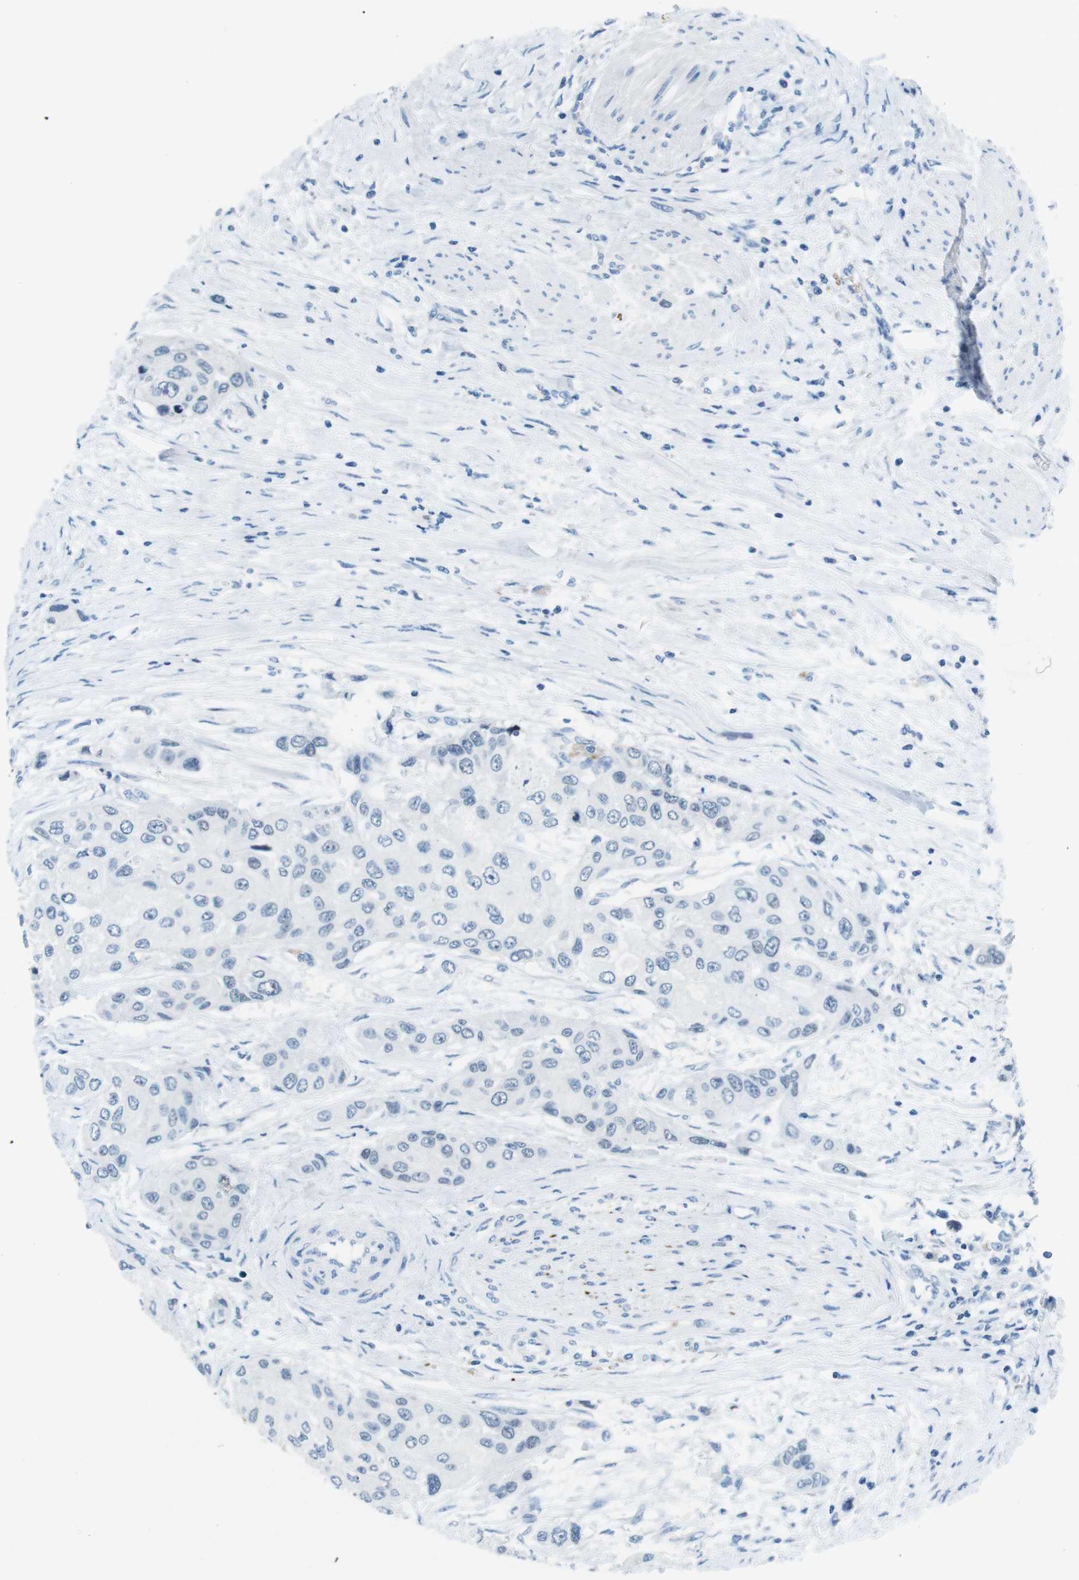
{"staining": {"intensity": "negative", "quantity": "none", "location": "none"}, "tissue": "urothelial cancer", "cell_type": "Tumor cells", "image_type": "cancer", "snomed": [{"axis": "morphology", "description": "Urothelial carcinoma, High grade"}, {"axis": "topography", "description": "Urinary bladder"}], "caption": "Urothelial cancer was stained to show a protein in brown. There is no significant expression in tumor cells.", "gene": "TFAP2C", "patient": {"sex": "female", "age": 56}}